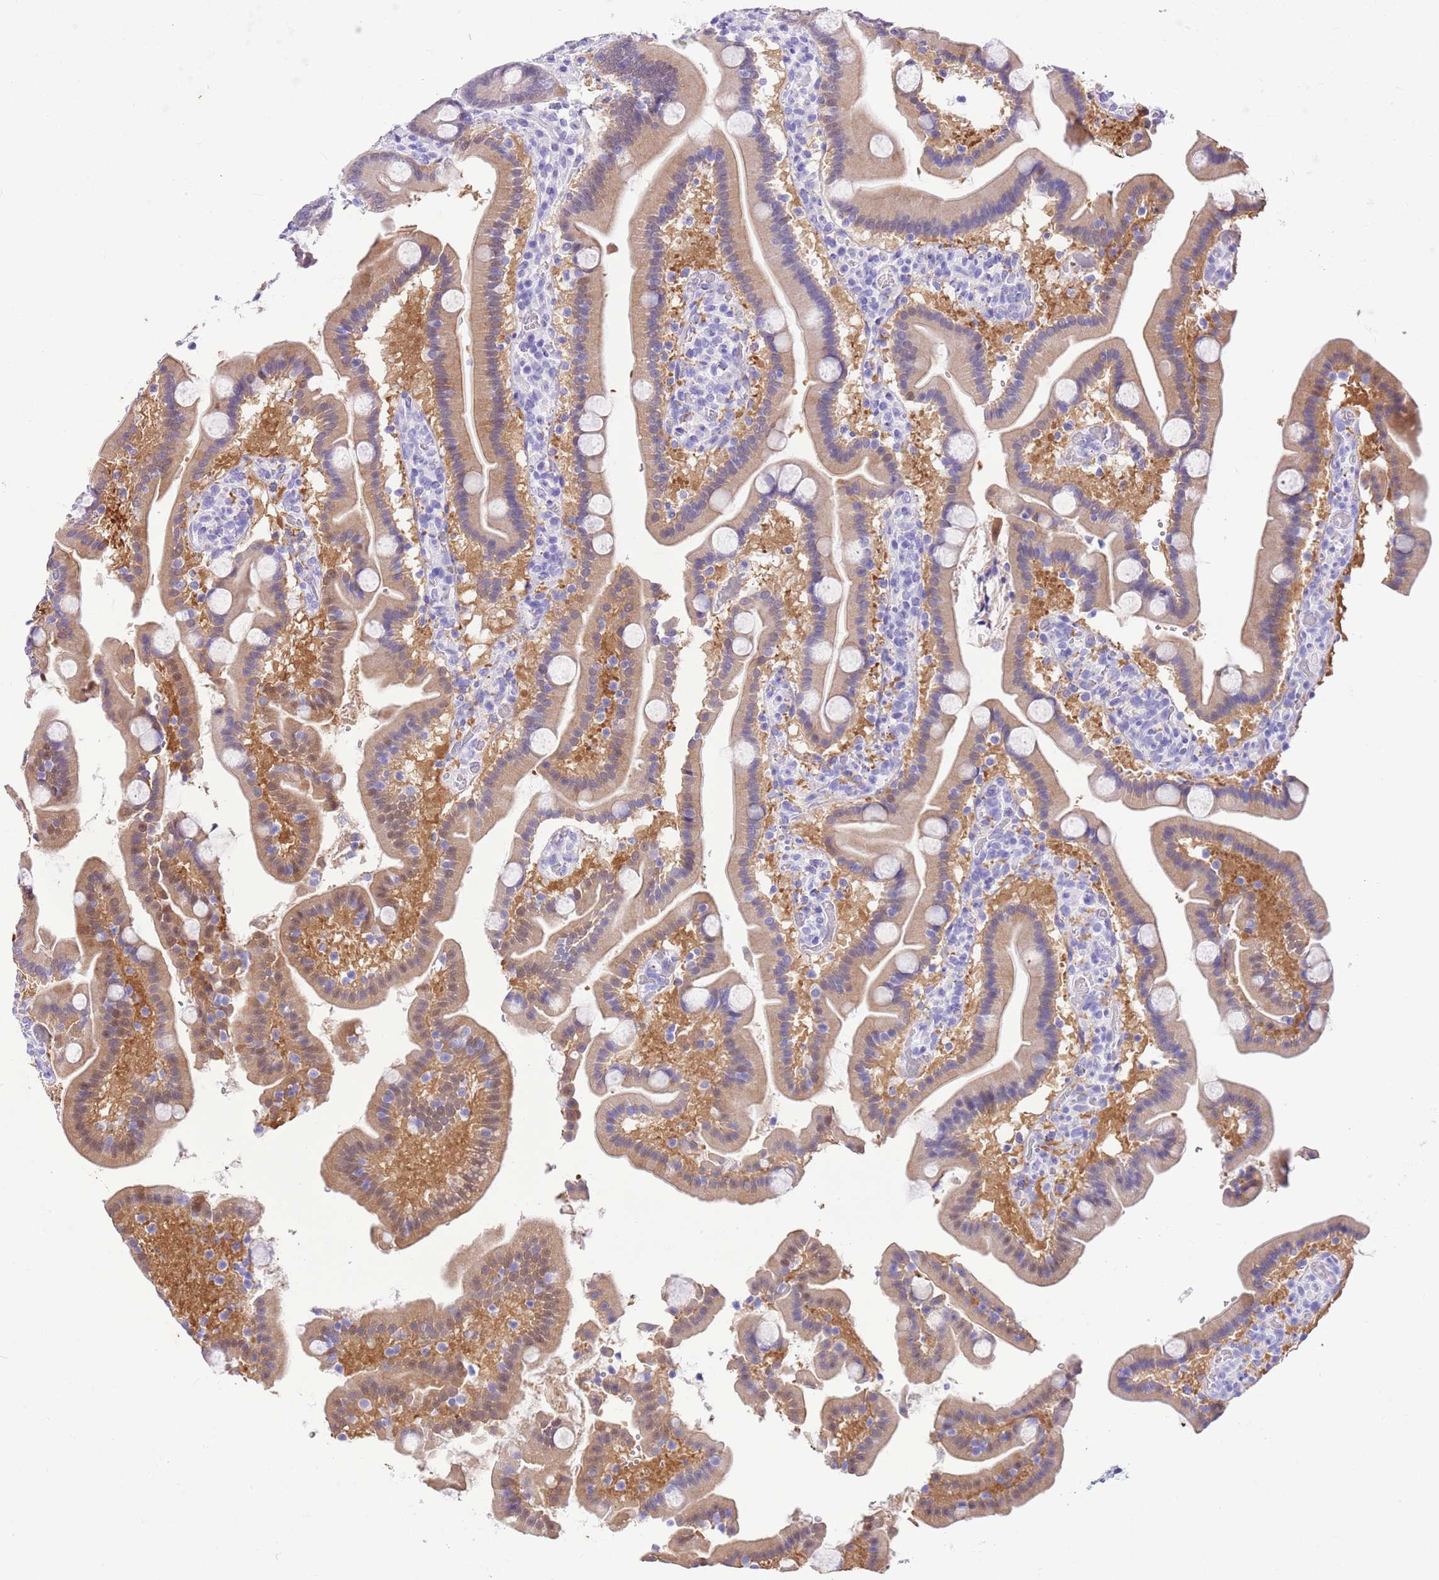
{"staining": {"intensity": "moderate", "quantity": "25%-75%", "location": "cytoplasmic/membranous,nuclear"}, "tissue": "duodenum", "cell_type": "Glandular cells", "image_type": "normal", "snomed": [{"axis": "morphology", "description": "Normal tissue, NOS"}, {"axis": "topography", "description": "Duodenum"}], "caption": "A brown stain highlights moderate cytoplasmic/membranous,nuclear positivity of a protein in glandular cells of unremarkable human duodenum. The staining is performed using DAB (3,3'-diaminobenzidine) brown chromogen to label protein expression. The nuclei are counter-stained blue using hematoxylin.", "gene": "TMEM185A", "patient": {"sex": "male", "age": 55}}